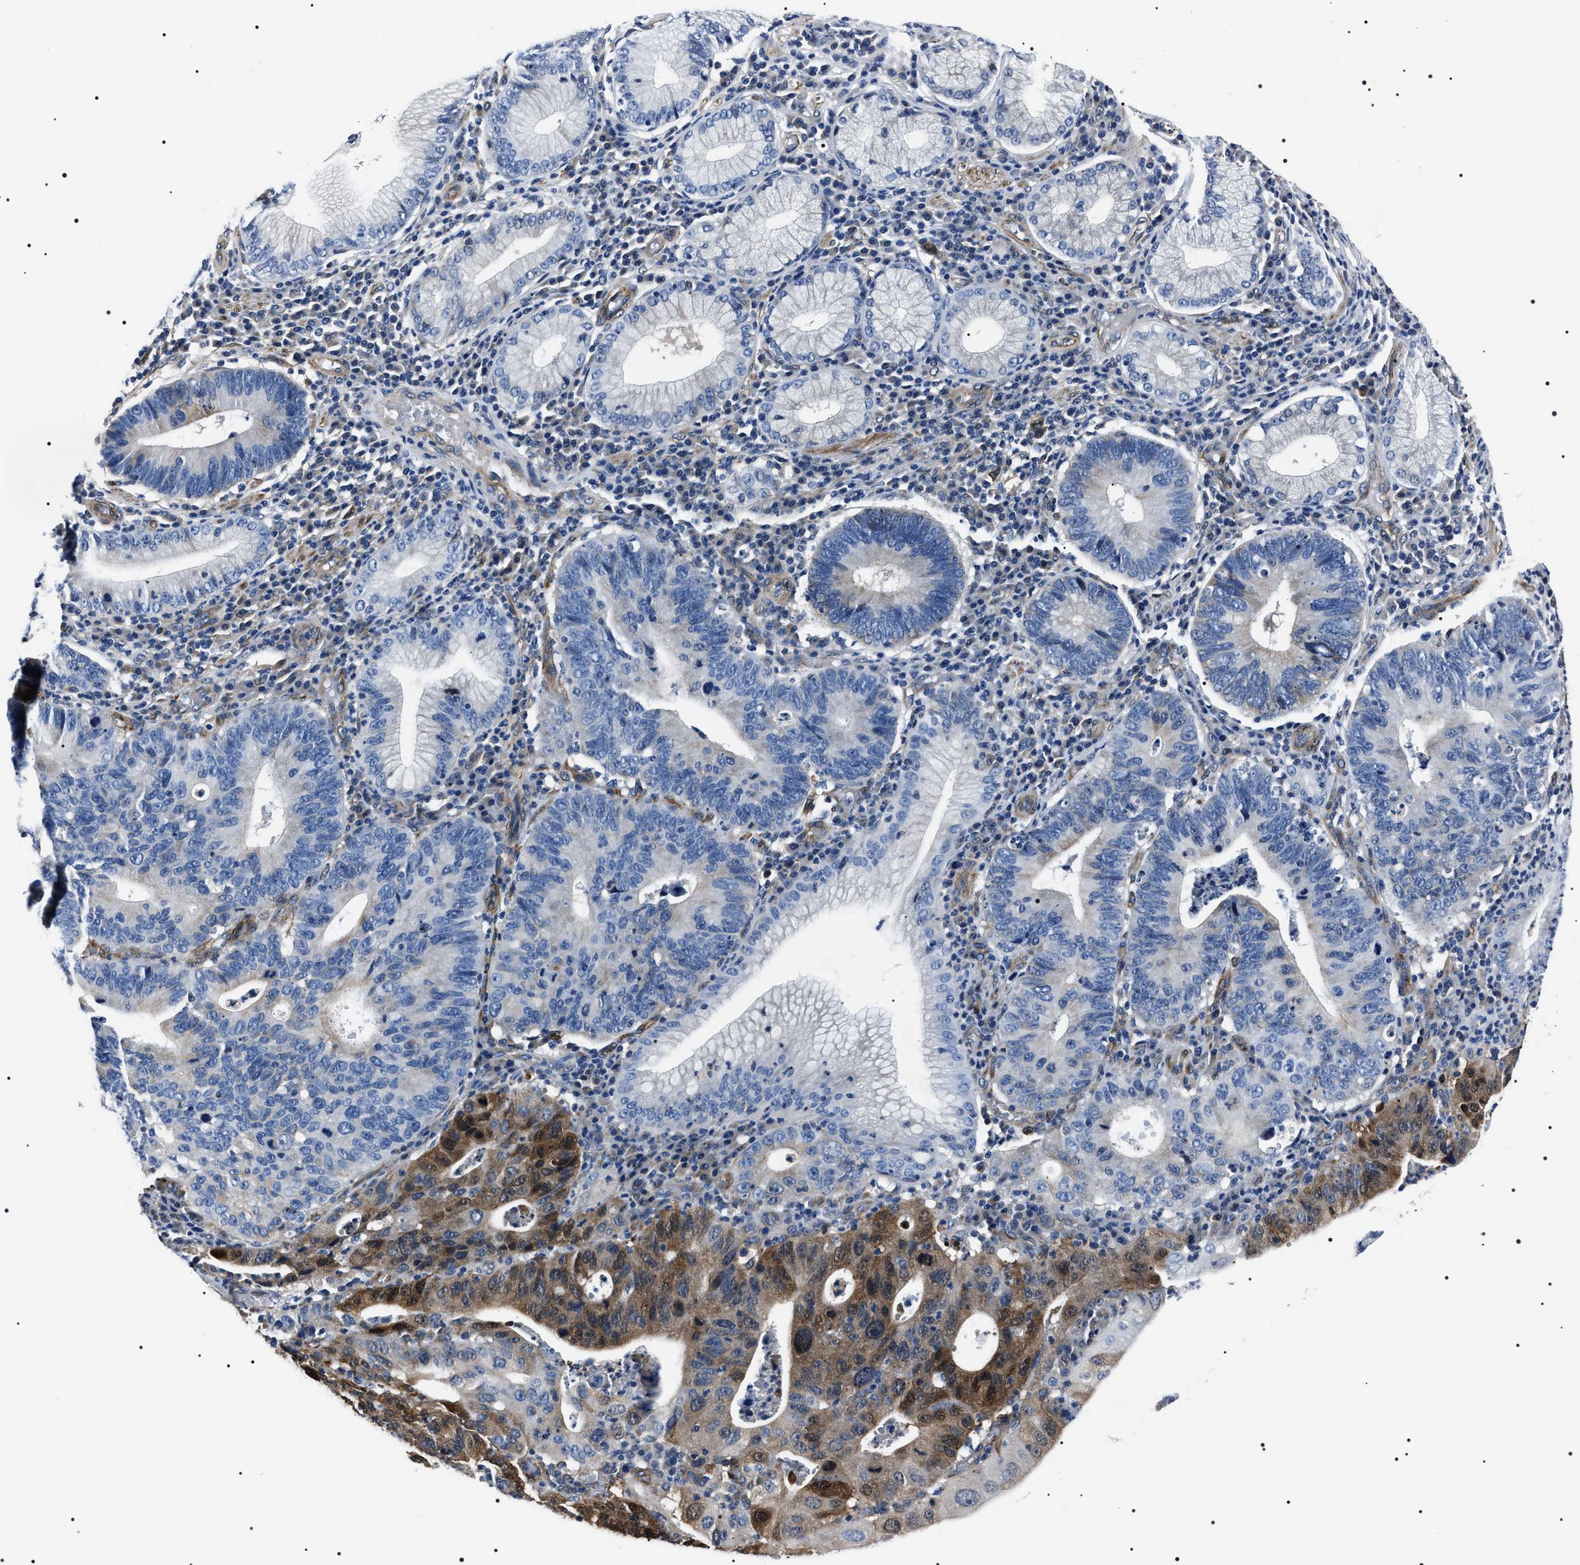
{"staining": {"intensity": "moderate", "quantity": "<25%", "location": "cytoplasmic/membranous"}, "tissue": "stomach cancer", "cell_type": "Tumor cells", "image_type": "cancer", "snomed": [{"axis": "morphology", "description": "Adenocarcinoma, NOS"}, {"axis": "topography", "description": "Stomach"}], "caption": "Immunohistochemistry (IHC) staining of stomach cancer, which reveals low levels of moderate cytoplasmic/membranous expression in approximately <25% of tumor cells indicating moderate cytoplasmic/membranous protein positivity. The staining was performed using DAB (3,3'-diaminobenzidine) (brown) for protein detection and nuclei were counterstained in hematoxylin (blue).", "gene": "BAG2", "patient": {"sex": "male", "age": 59}}